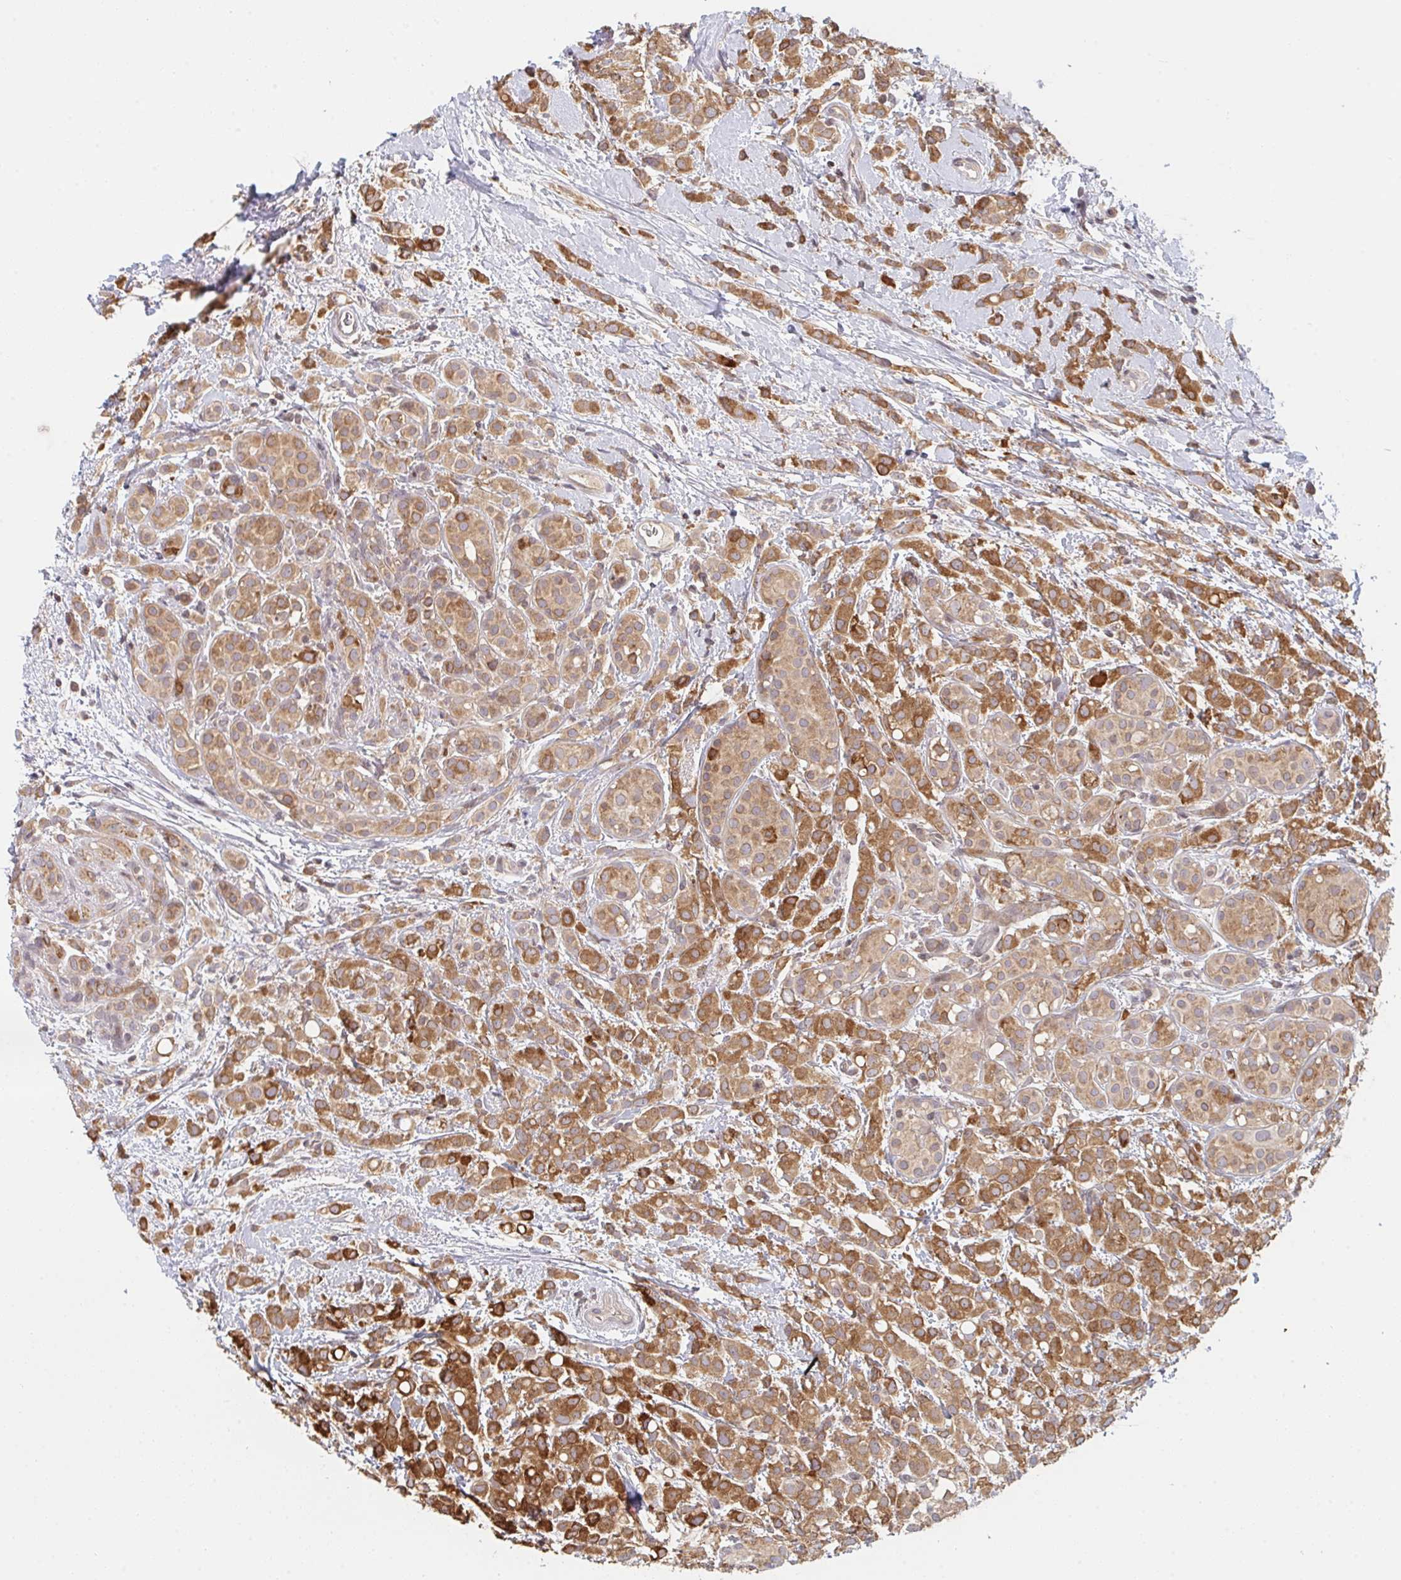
{"staining": {"intensity": "moderate", "quantity": ">75%", "location": "cytoplasmic/membranous"}, "tissue": "breast cancer", "cell_type": "Tumor cells", "image_type": "cancer", "snomed": [{"axis": "morphology", "description": "Lobular carcinoma"}, {"axis": "topography", "description": "Breast"}], "caption": "Breast lobular carcinoma stained with a protein marker reveals moderate staining in tumor cells.", "gene": "DCST1", "patient": {"sex": "female", "age": 68}}